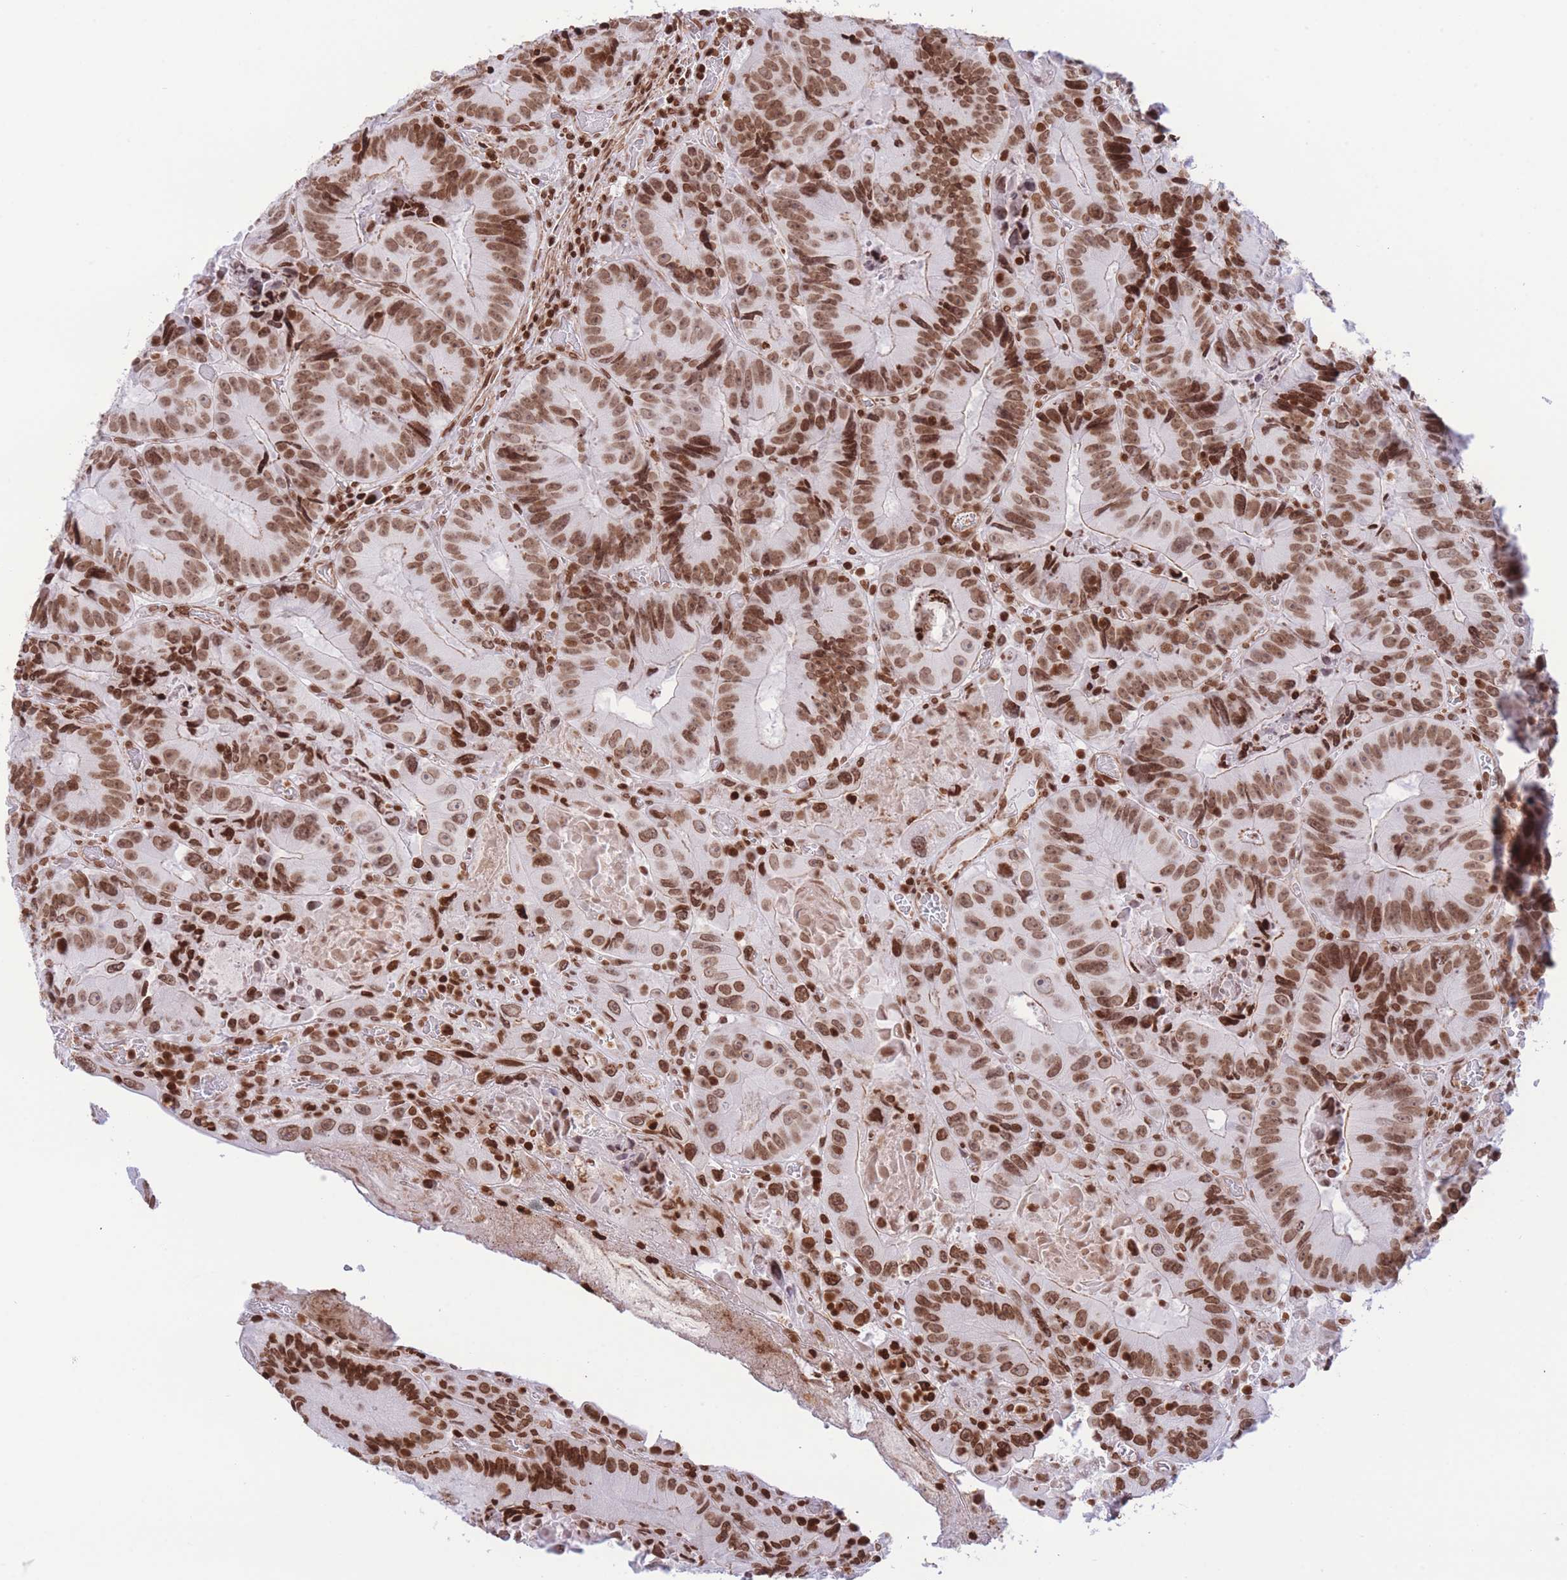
{"staining": {"intensity": "strong", "quantity": ">75%", "location": "nuclear"}, "tissue": "colorectal cancer", "cell_type": "Tumor cells", "image_type": "cancer", "snomed": [{"axis": "morphology", "description": "Adenocarcinoma, NOS"}, {"axis": "topography", "description": "Colon"}], "caption": "Strong nuclear expression for a protein is present in about >75% of tumor cells of colorectal cancer using IHC.", "gene": "H2BC11", "patient": {"sex": "female", "age": 86}}